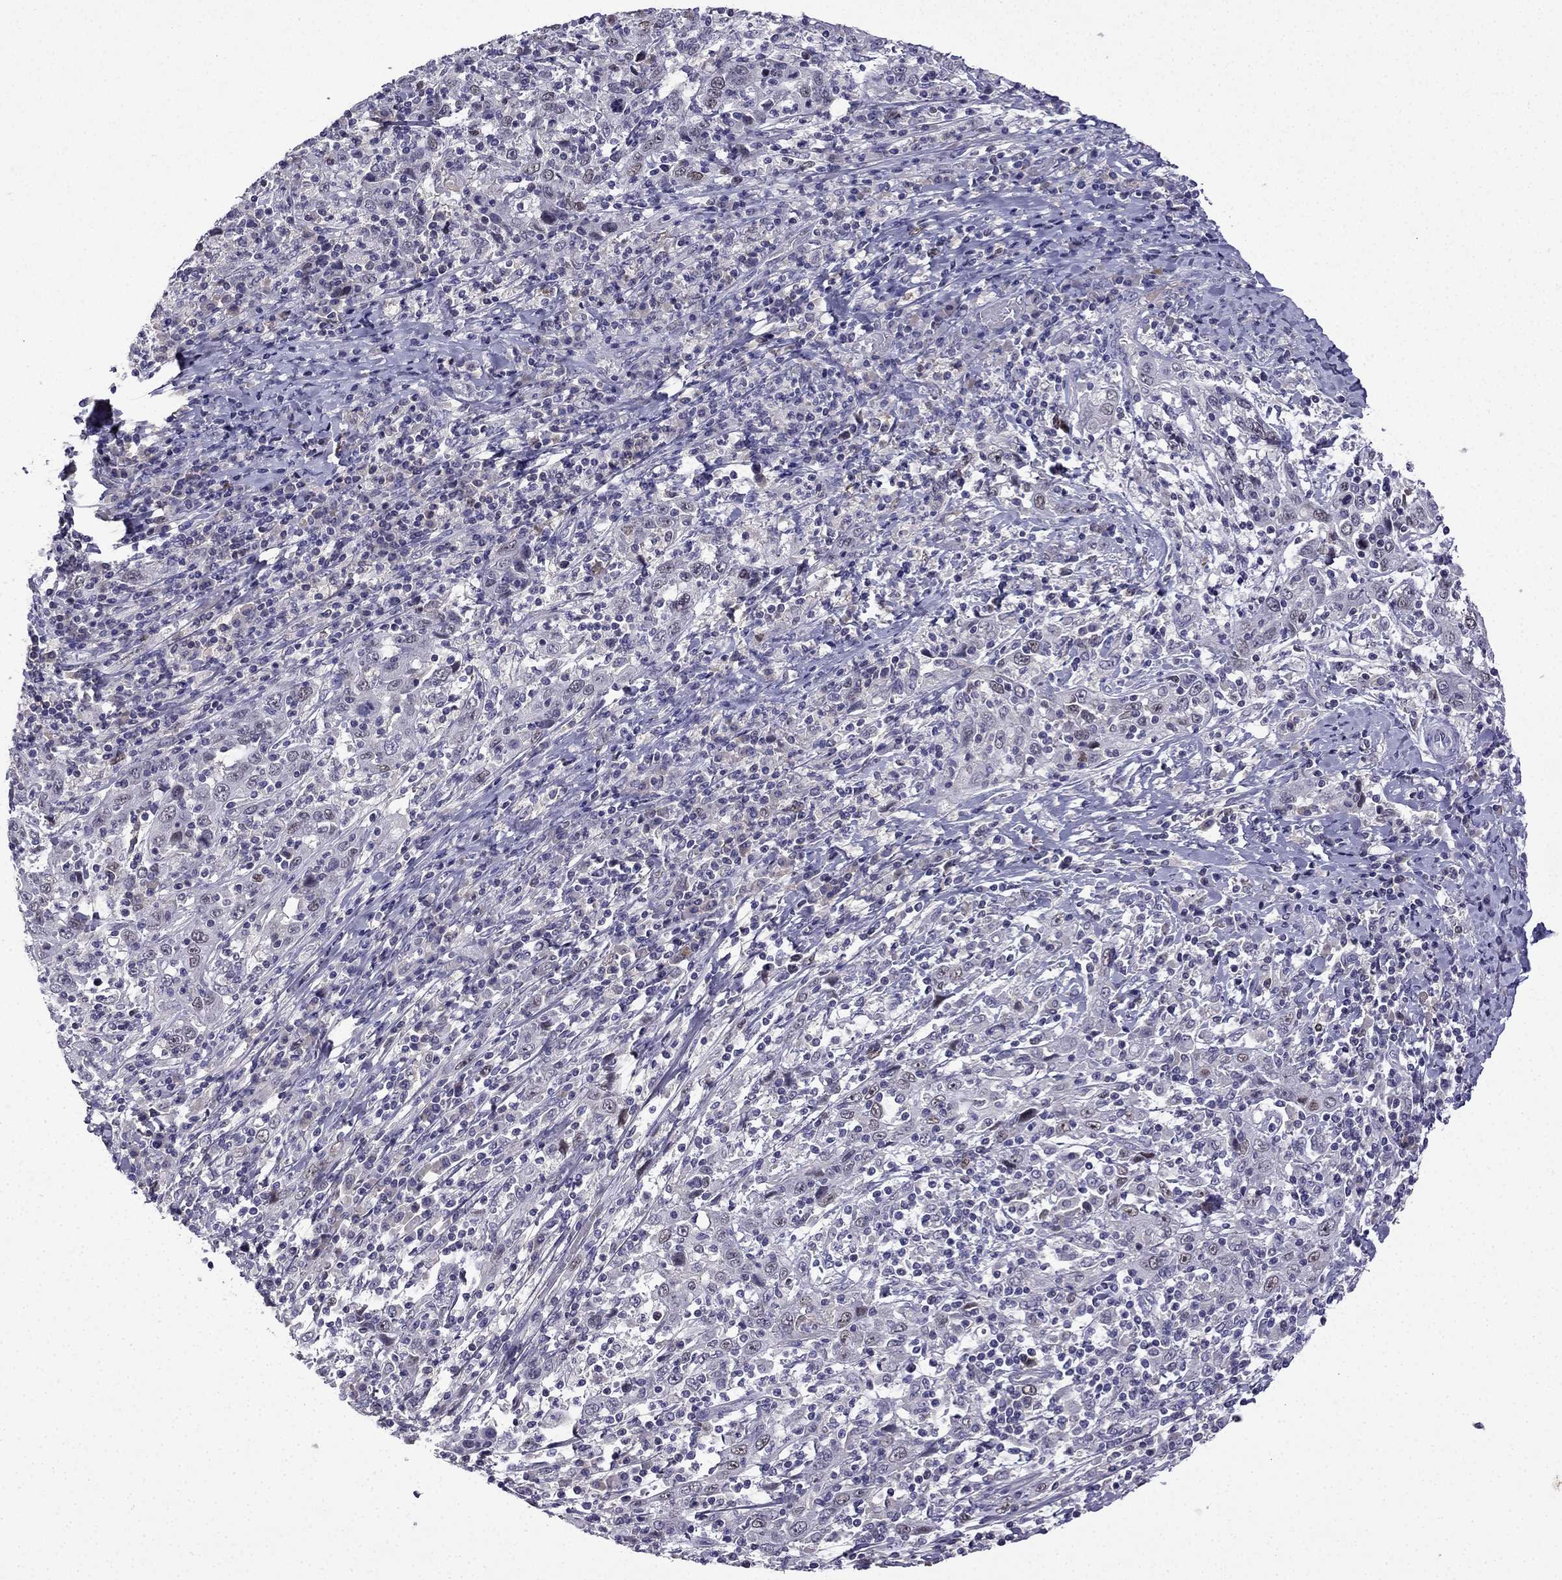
{"staining": {"intensity": "weak", "quantity": "25%-75%", "location": "nuclear"}, "tissue": "cervical cancer", "cell_type": "Tumor cells", "image_type": "cancer", "snomed": [{"axis": "morphology", "description": "Squamous cell carcinoma, NOS"}, {"axis": "topography", "description": "Cervix"}], "caption": "Protein staining of squamous cell carcinoma (cervical) tissue exhibits weak nuclear staining in about 25%-75% of tumor cells. The protein is shown in brown color, while the nuclei are stained blue.", "gene": "UHRF1", "patient": {"sex": "female", "age": 46}}